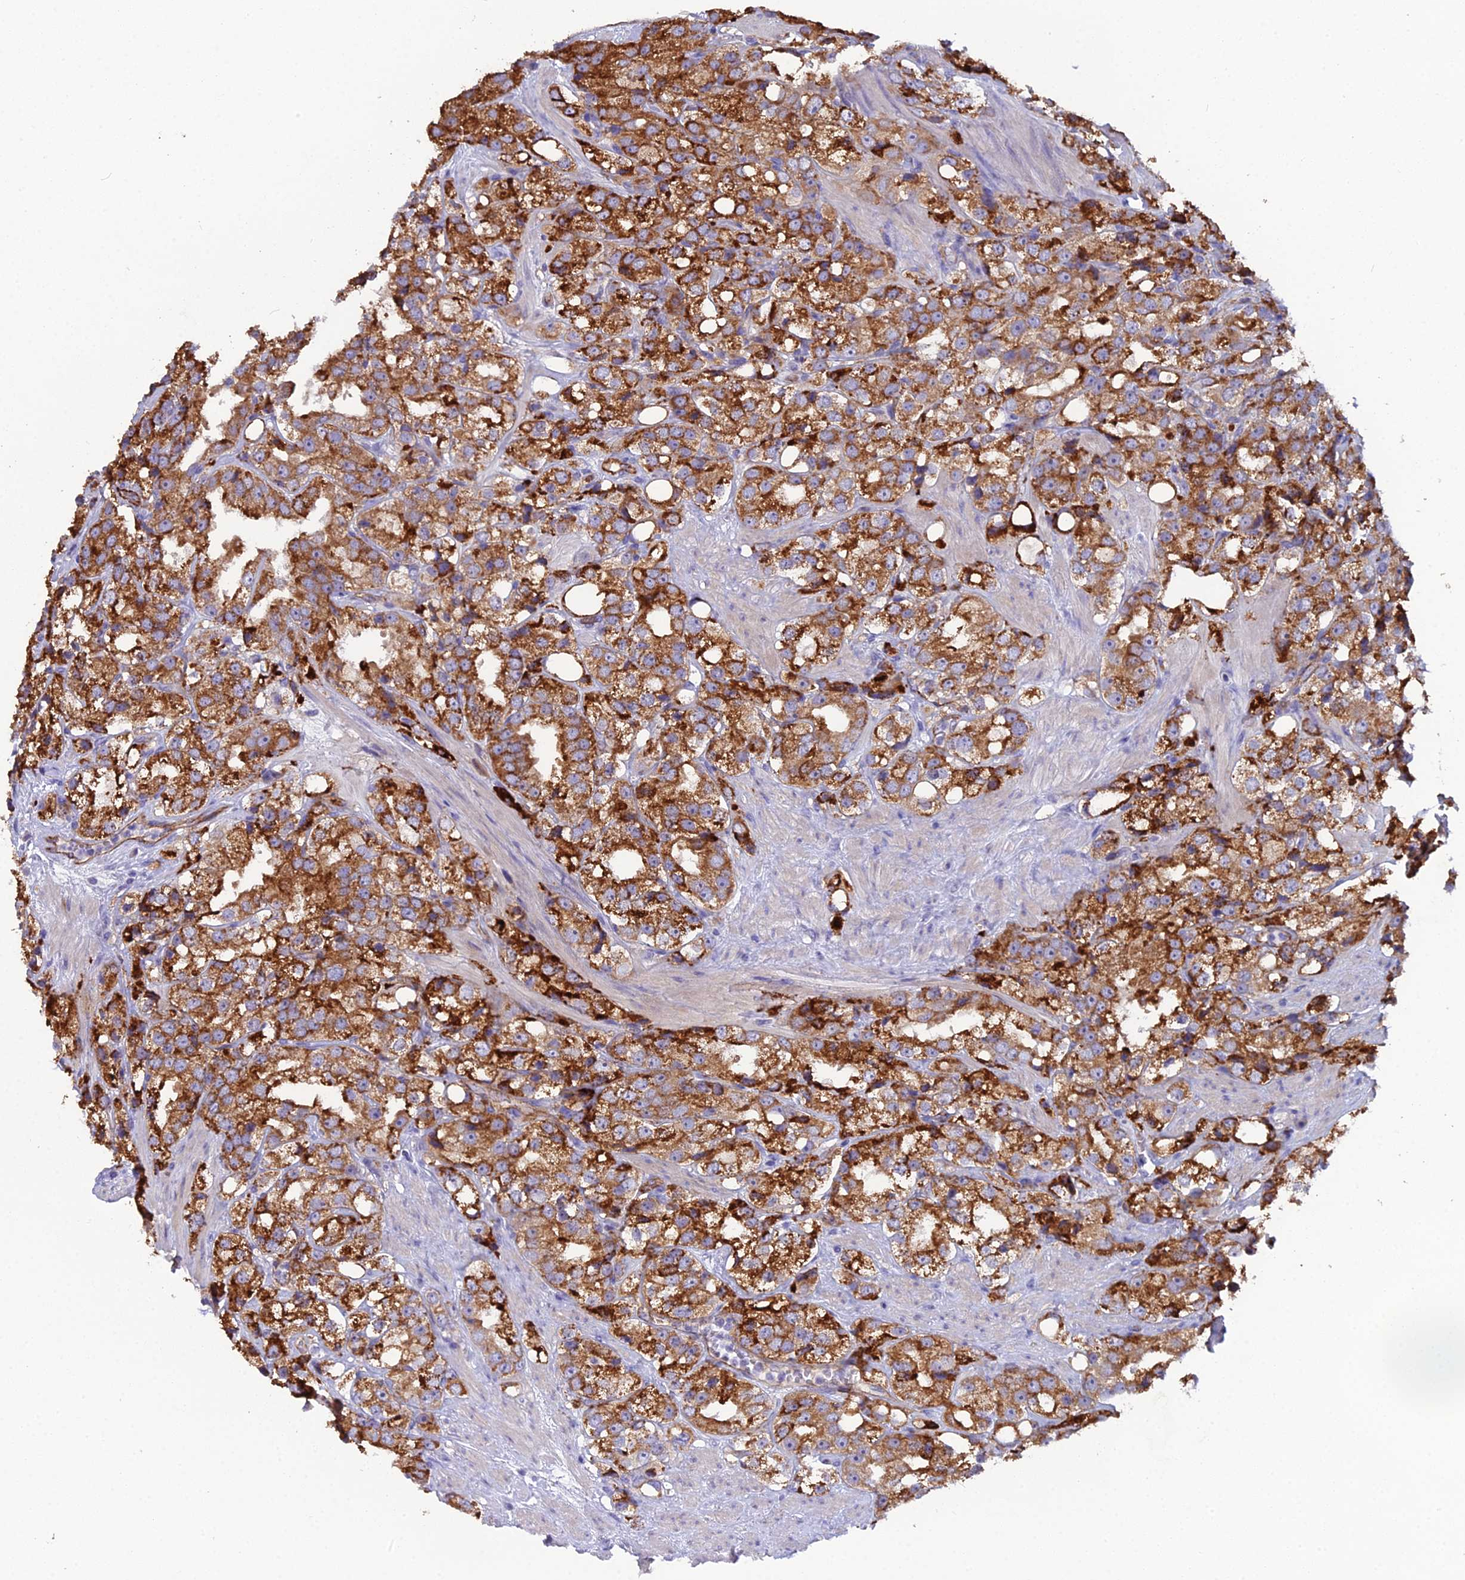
{"staining": {"intensity": "strong", "quantity": ">75%", "location": "cytoplasmic/membranous"}, "tissue": "prostate cancer", "cell_type": "Tumor cells", "image_type": "cancer", "snomed": [{"axis": "morphology", "description": "Adenocarcinoma, NOS"}, {"axis": "topography", "description": "Prostate"}], "caption": "Tumor cells exhibit strong cytoplasmic/membranous expression in about >75% of cells in prostate cancer.", "gene": "CFAP47", "patient": {"sex": "male", "age": 79}}